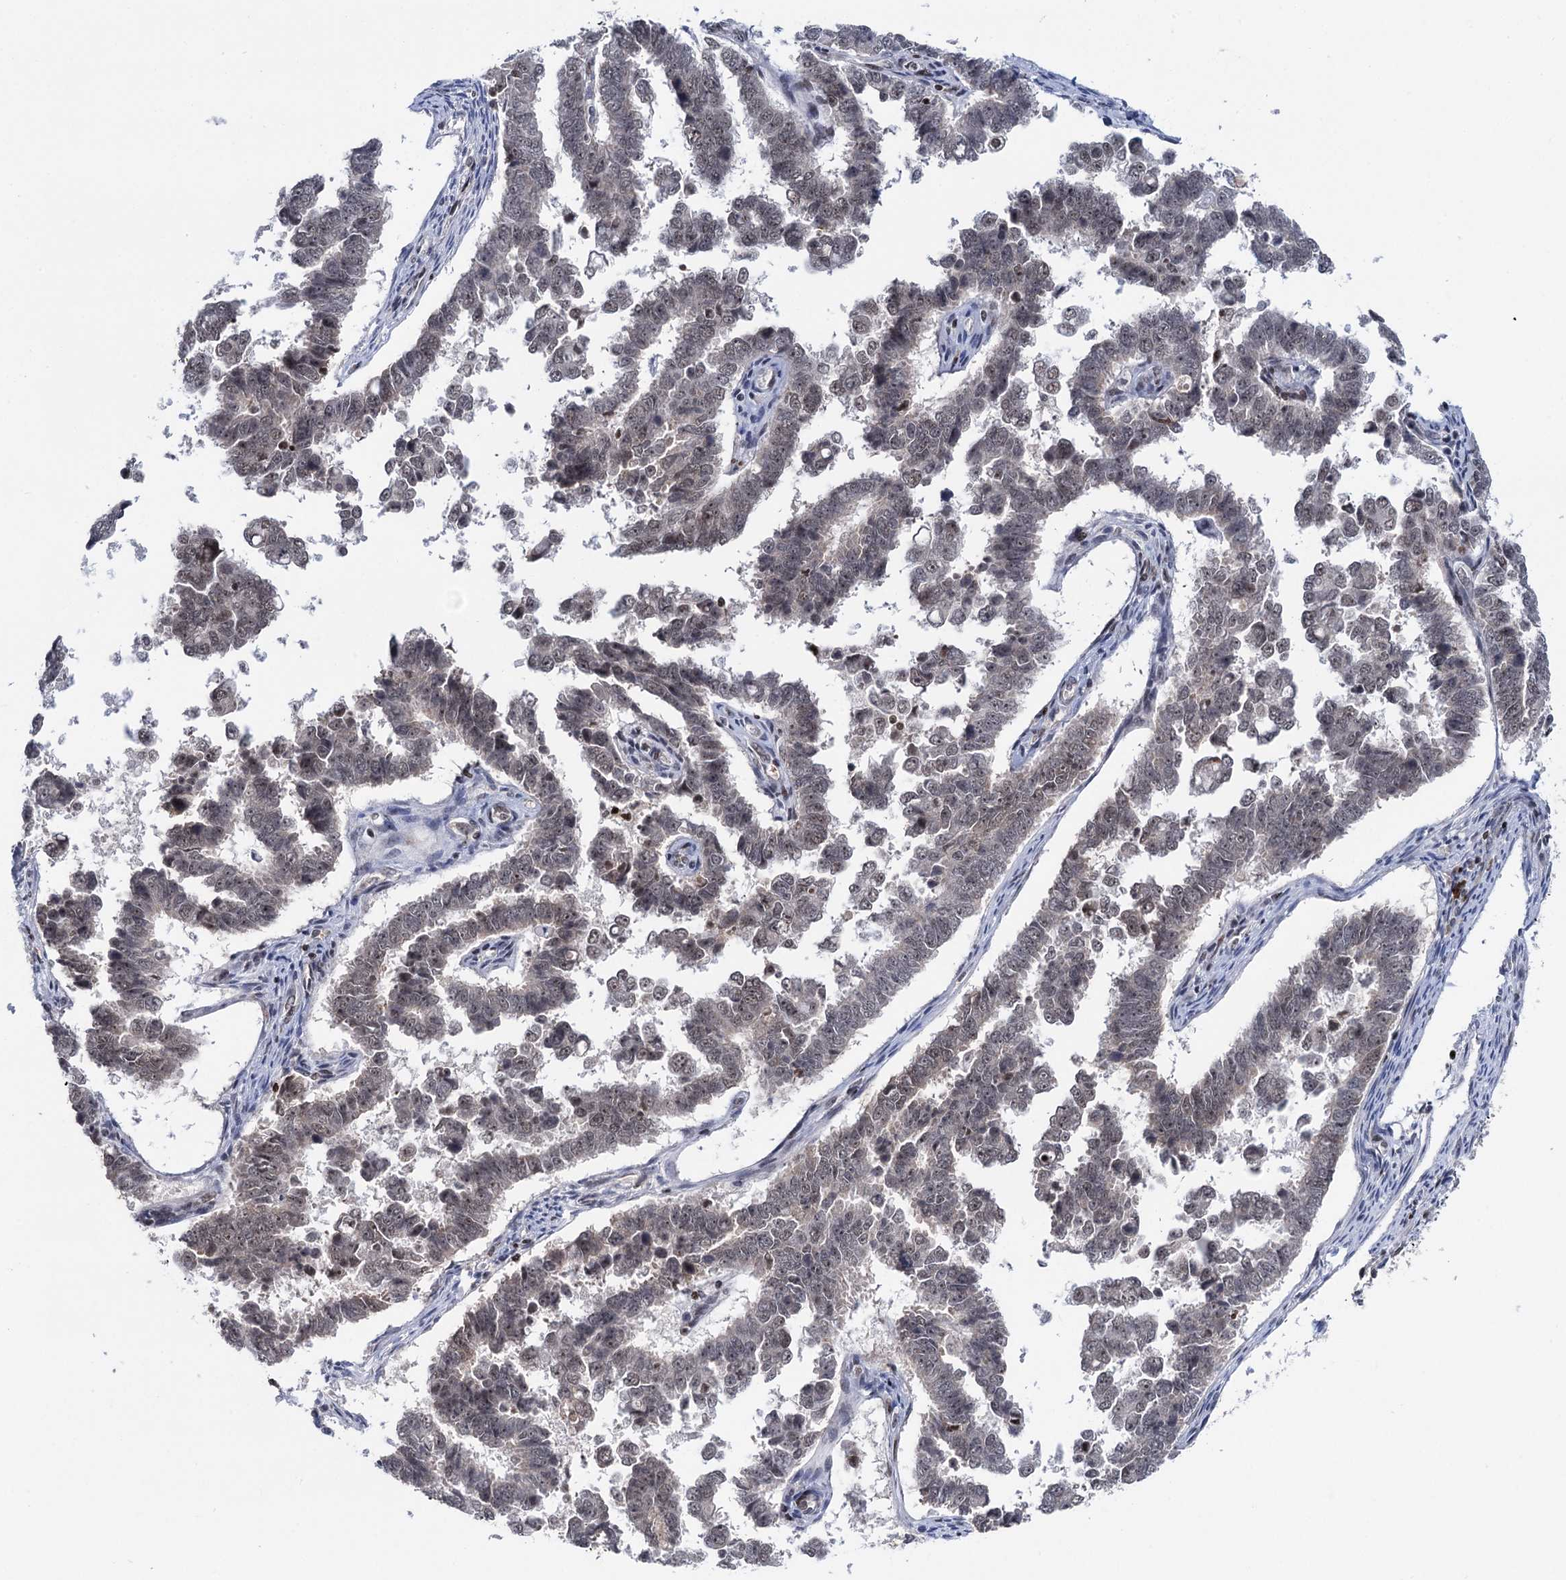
{"staining": {"intensity": "negative", "quantity": "none", "location": "none"}, "tissue": "endometrial cancer", "cell_type": "Tumor cells", "image_type": "cancer", "snomed": [{"axis": "morphology", "description": "Adenocarcinoma, NOS"}, {"axis": "topography", "description": "Endometrium"}], "caption": "IHC image of adenocarcinoma (endometrial) stained for a protein (brown), which demonstrates no positivity in tumor cells.", "gene": "ZCCHC10", "patient": {"sex": "female", "age": 75}}